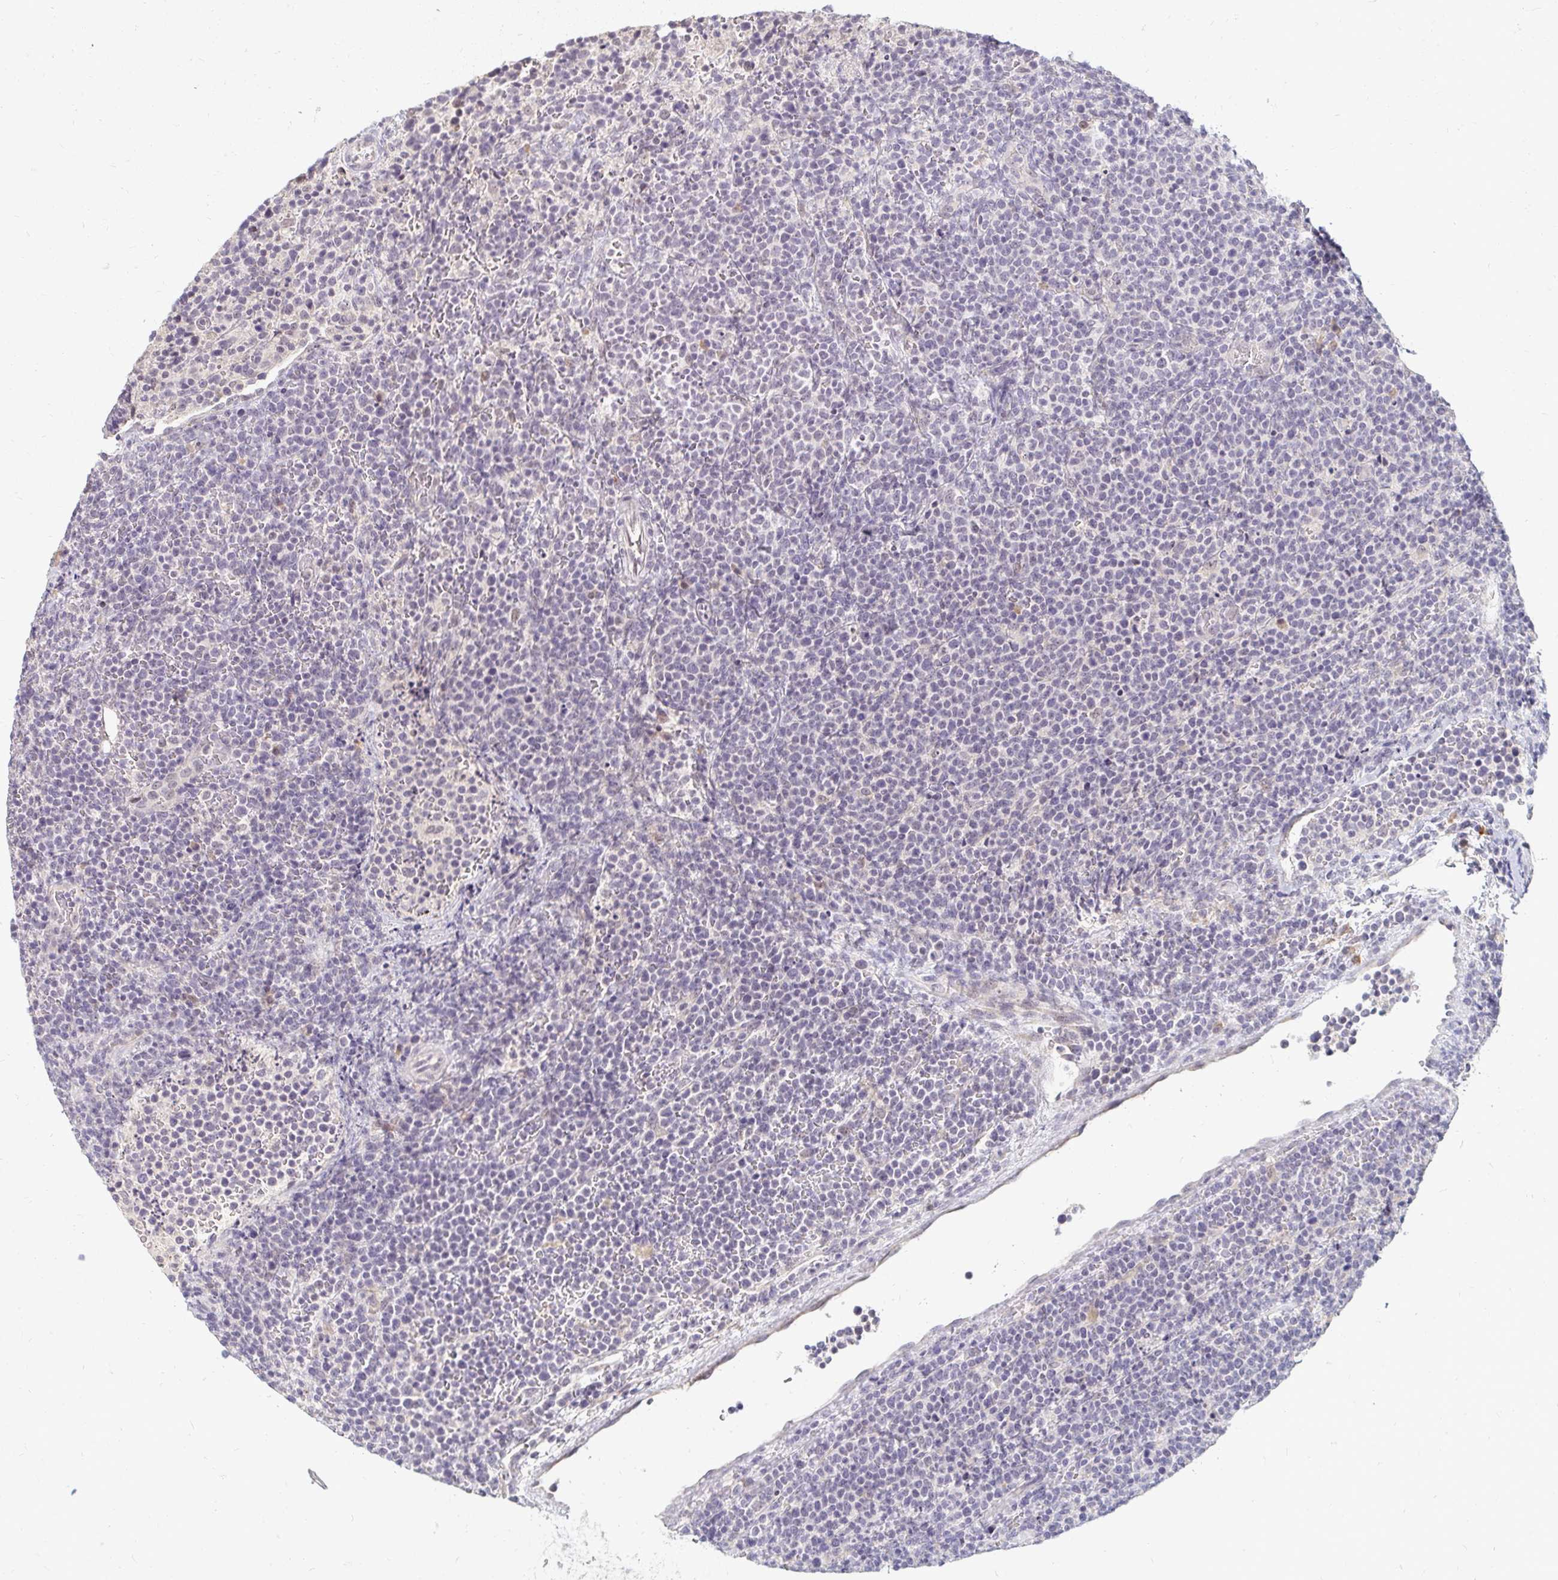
{"staining": {"intensity": "negative", "quantity": "none", "location": "none"}, "tissue": "lymphoma", "cell_type": "Tumor cells", "image_type": "cancer", "snomed": [{"axis": "morphology", "description": "Malignant lymphoma, non-Hodgkin's type, High grade"}, {"axis": "topography", "description": "Lymph node"}], "caption": "The histopathology image exhibits no significant expression in tumor cells of lymphoma. (Stains: DAB (3,3'-diaminobenzidine) IHC with hematoxylin counter stain, Microscopy: brightfield microscopy at high magnification).", "gene": "DDN", "patient": {"sex": "male", "age": 61}}